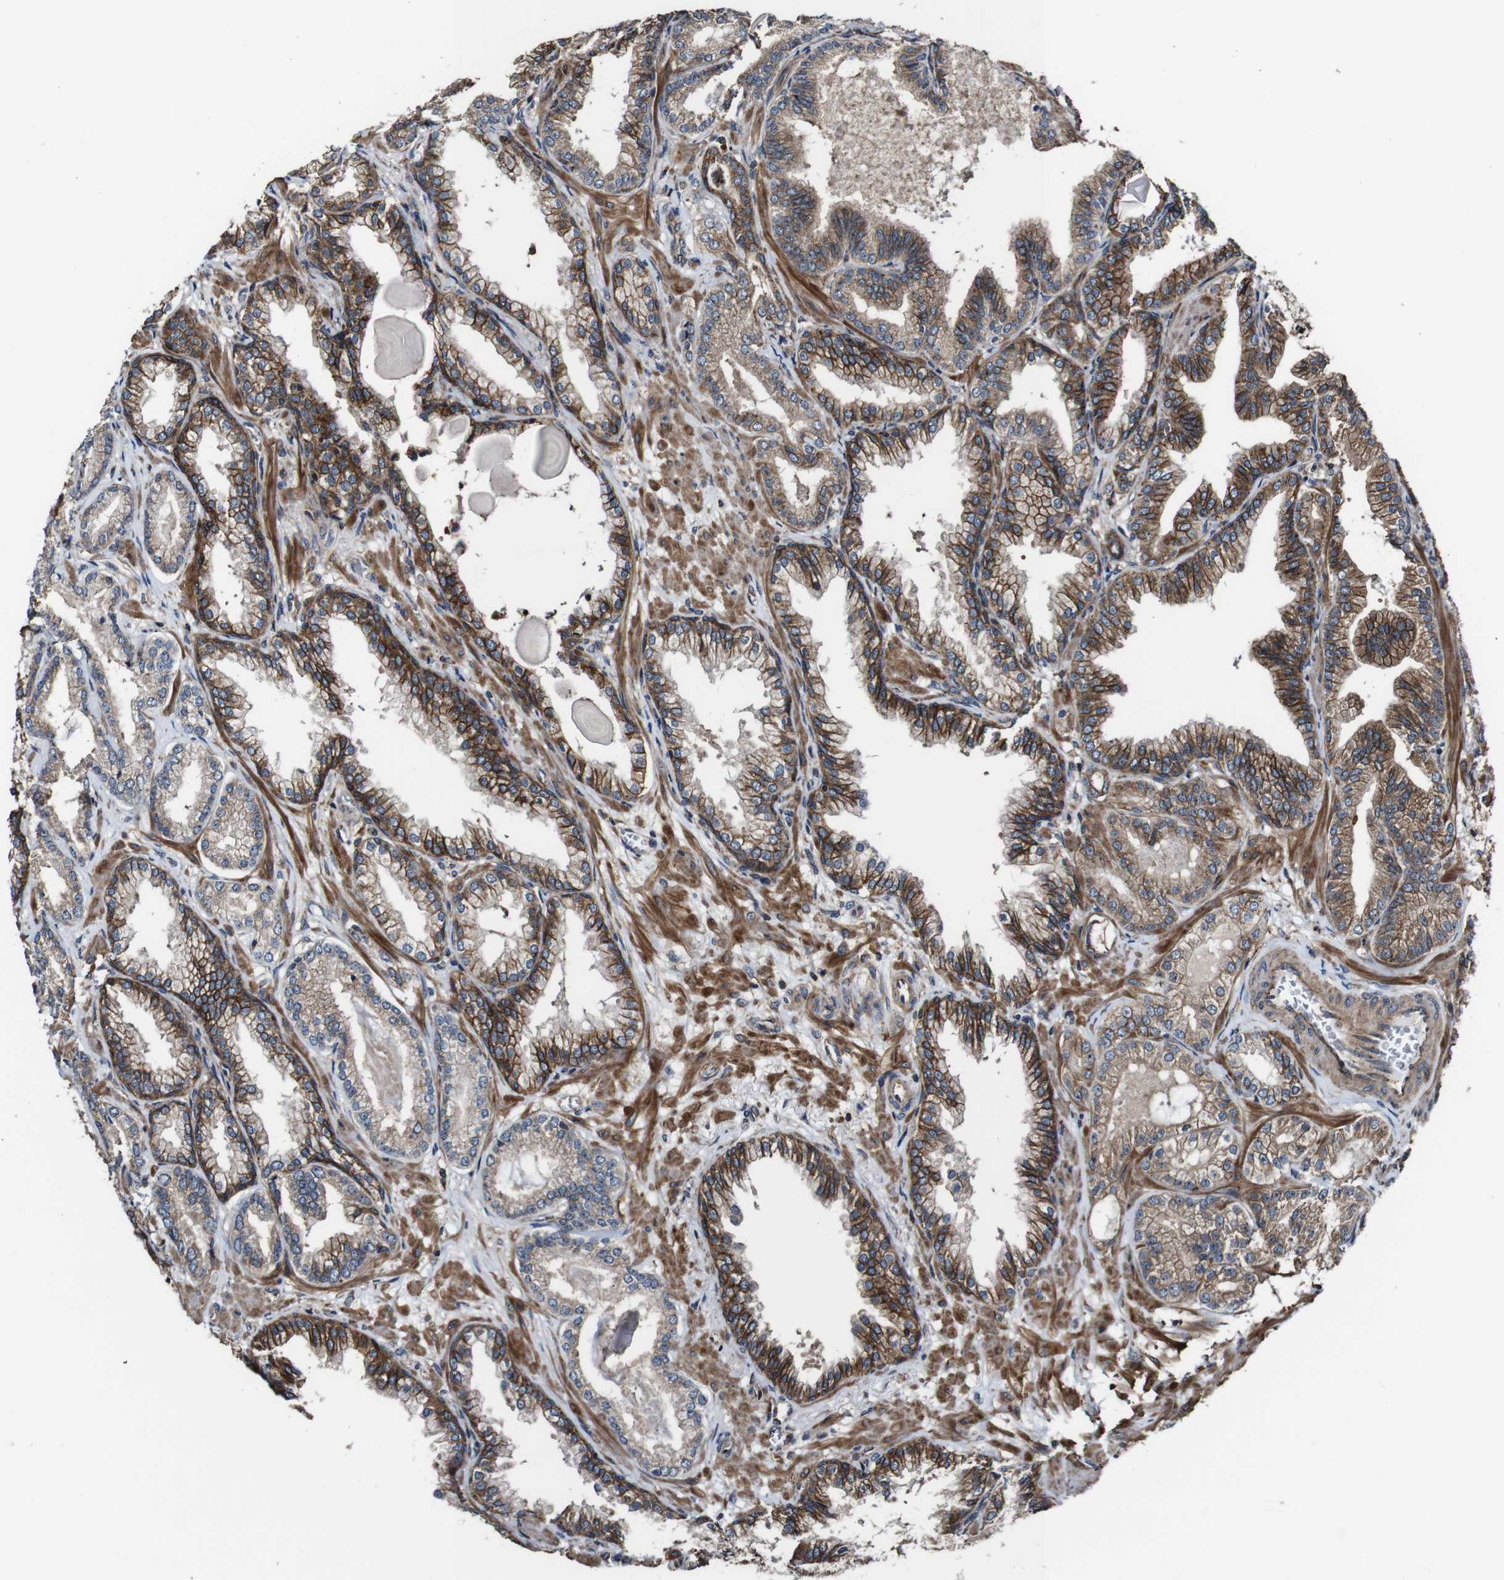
{"staining": {"intensity": "moderate", "quantity": ">75%", "location": "cytoplasmic/membranous"}, "tissue": "prostate cancer", "cell_type": "Tumor cells", "image_type": "cancer", "snomed": [{"axis": "morphology", "description": "Adenocarcinoma, Low grade"}, {"axis": "topography", "description": "Prostate"}], "caption": "Human prostate cancer stained for a protein (brown) shows moderate cytoplasmic/membranous positive expression in approximately >75% of tumor cells.", "gene": "TNIK", "patient": {"sex": "male", "age": 59}}